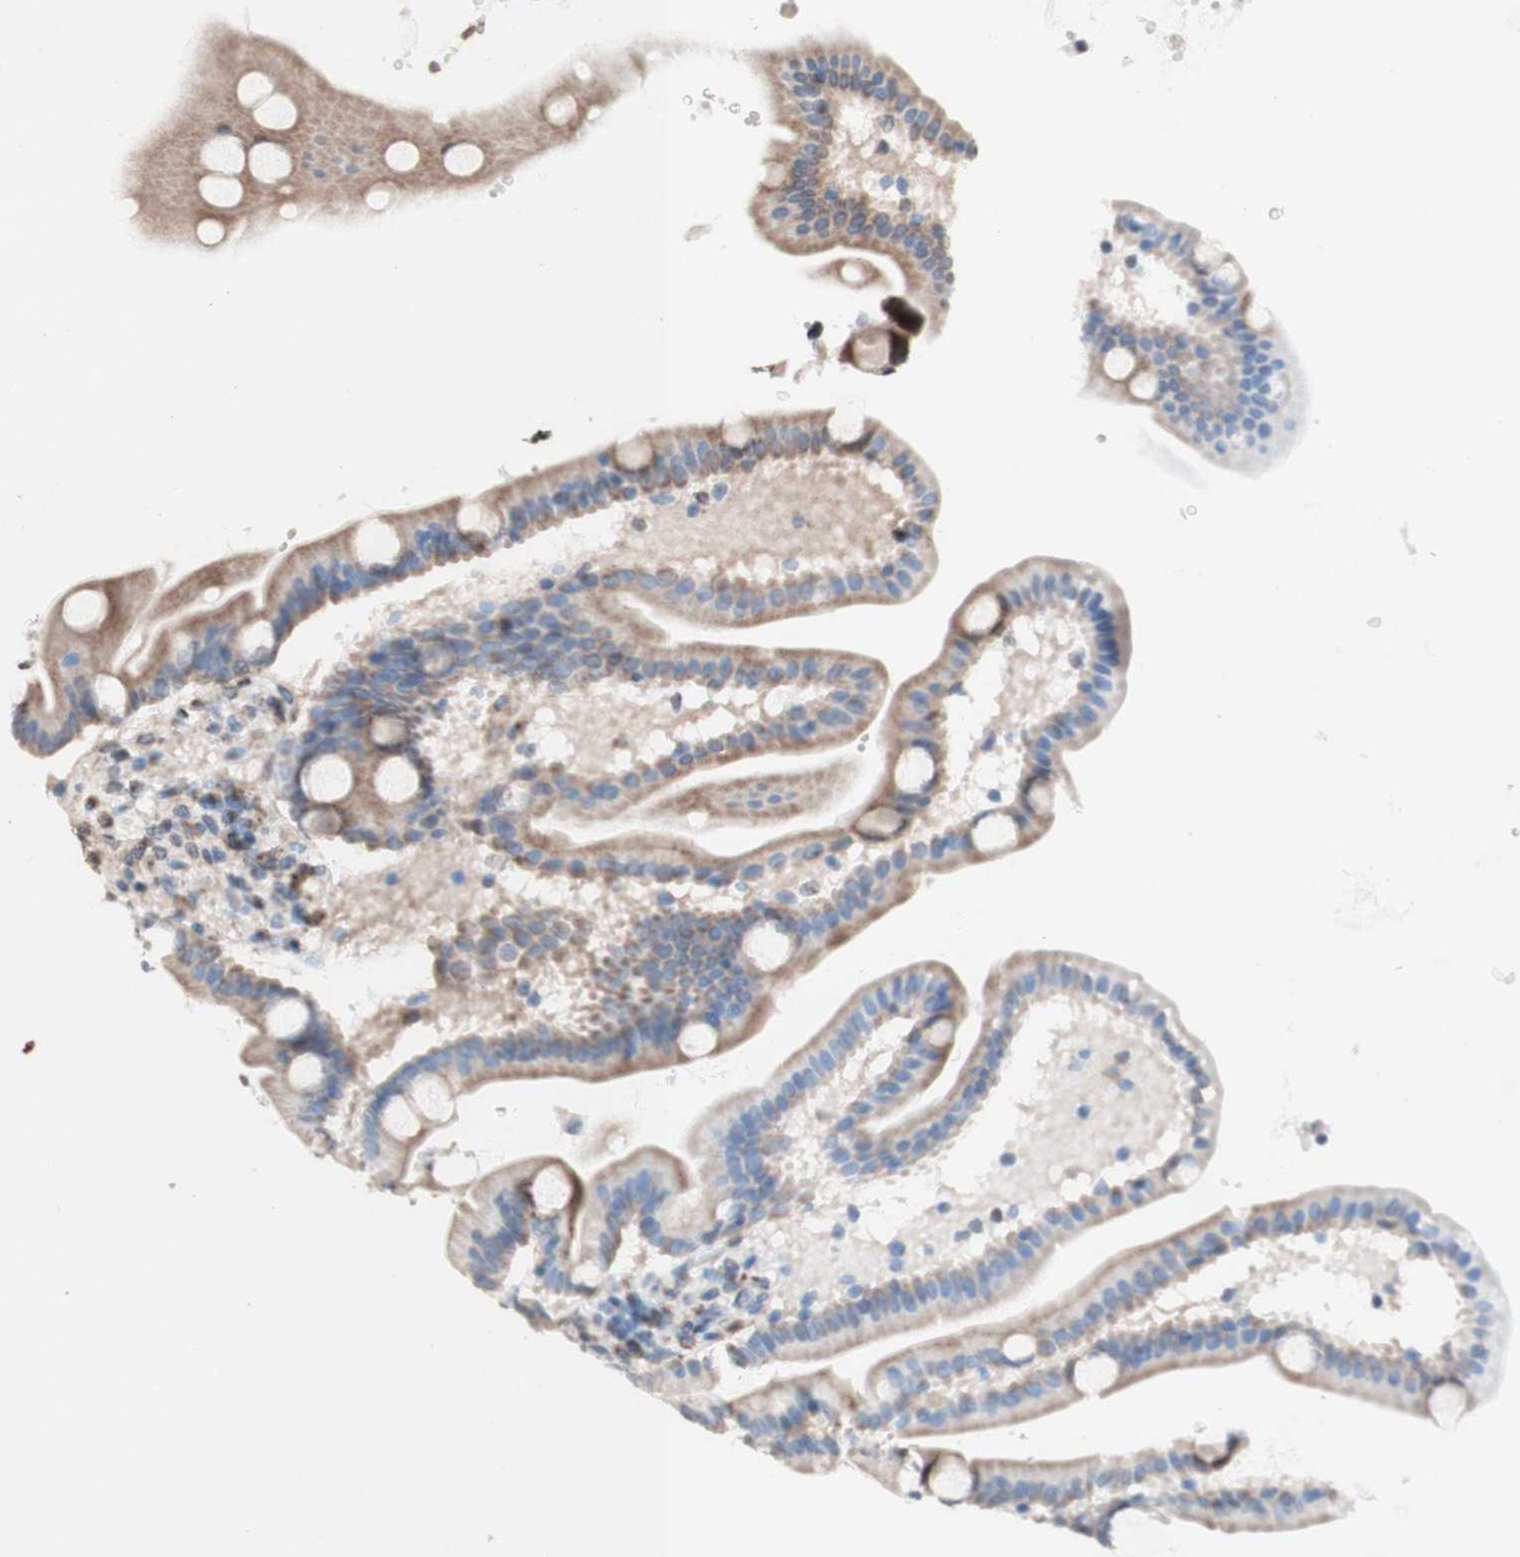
{"staining": {"intensity": "strong", "quantity": ">75%", "location": "cytoplasmic/membranous,nuclear"}, "tissue": "duodenum", "cell_type": "Glandular cells", "image_type": "normal", "snomed": [{"axis": "morphology", "description": "Normal tissue, NOS"}, {"axis": "topography", "description": "Duodenum"}], "caption": "Brown immunohistochemical staining in benign human duodenum shows strong cytoplasmic/membranous,nuclear positivity in about >75% of glandular cells. The staining was performed using DAB, with brown indicating positive protein expression. Nuclei are stained blue with hematoxylin.", "gene": "NCAPD2", "patient": {"sex": "male", "age": 54}}